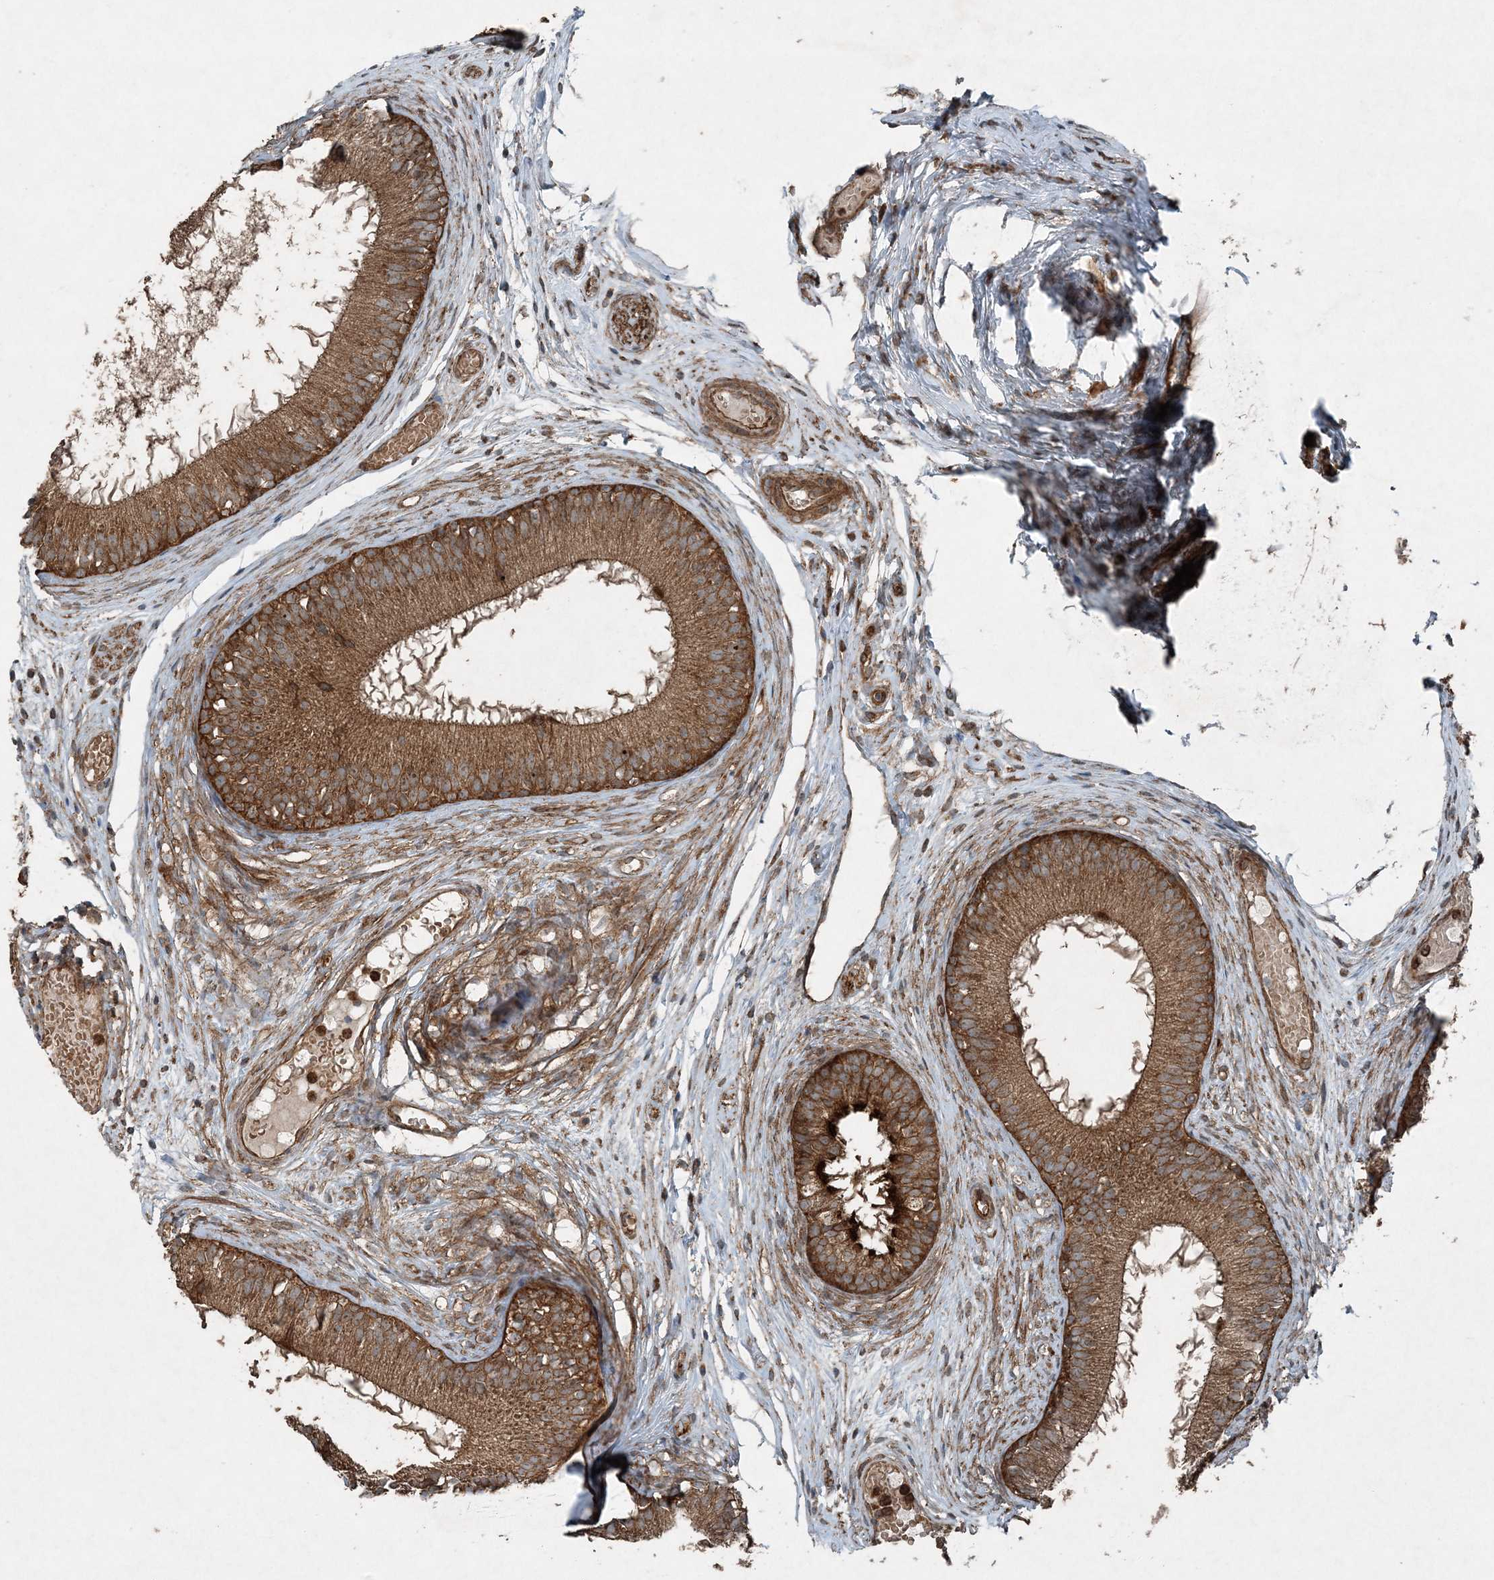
{"staining": {"intensity": "strong", "quantity": ">75%", "location": "cytoplasmic/membranous"}, "tissue": "epididymis", "cell_type": "Glandular cells", "image_type": "normal", "snomed": [{"axis": "morphology", "description": "Normal tissue, NOS"}, {"axis": "morphology", "description": "Atrophy, NOS"}, {"axis": "topography", "description": "Testis"}, {"axis": "topography", "description": "Epididymis"}], "caption": "The immunohistochemical stain highlights strong cytoplasmic/membranous expression in glandular cells of unremarkable epididymis. Using DAB (3,3'-diaminobenzidine) (brown) and hematoxylin (blue) stains, captured at high magnification using brightfield microscopy.", "gene": "COPS7B", "patient": {"sex": "male", "age": 18}}